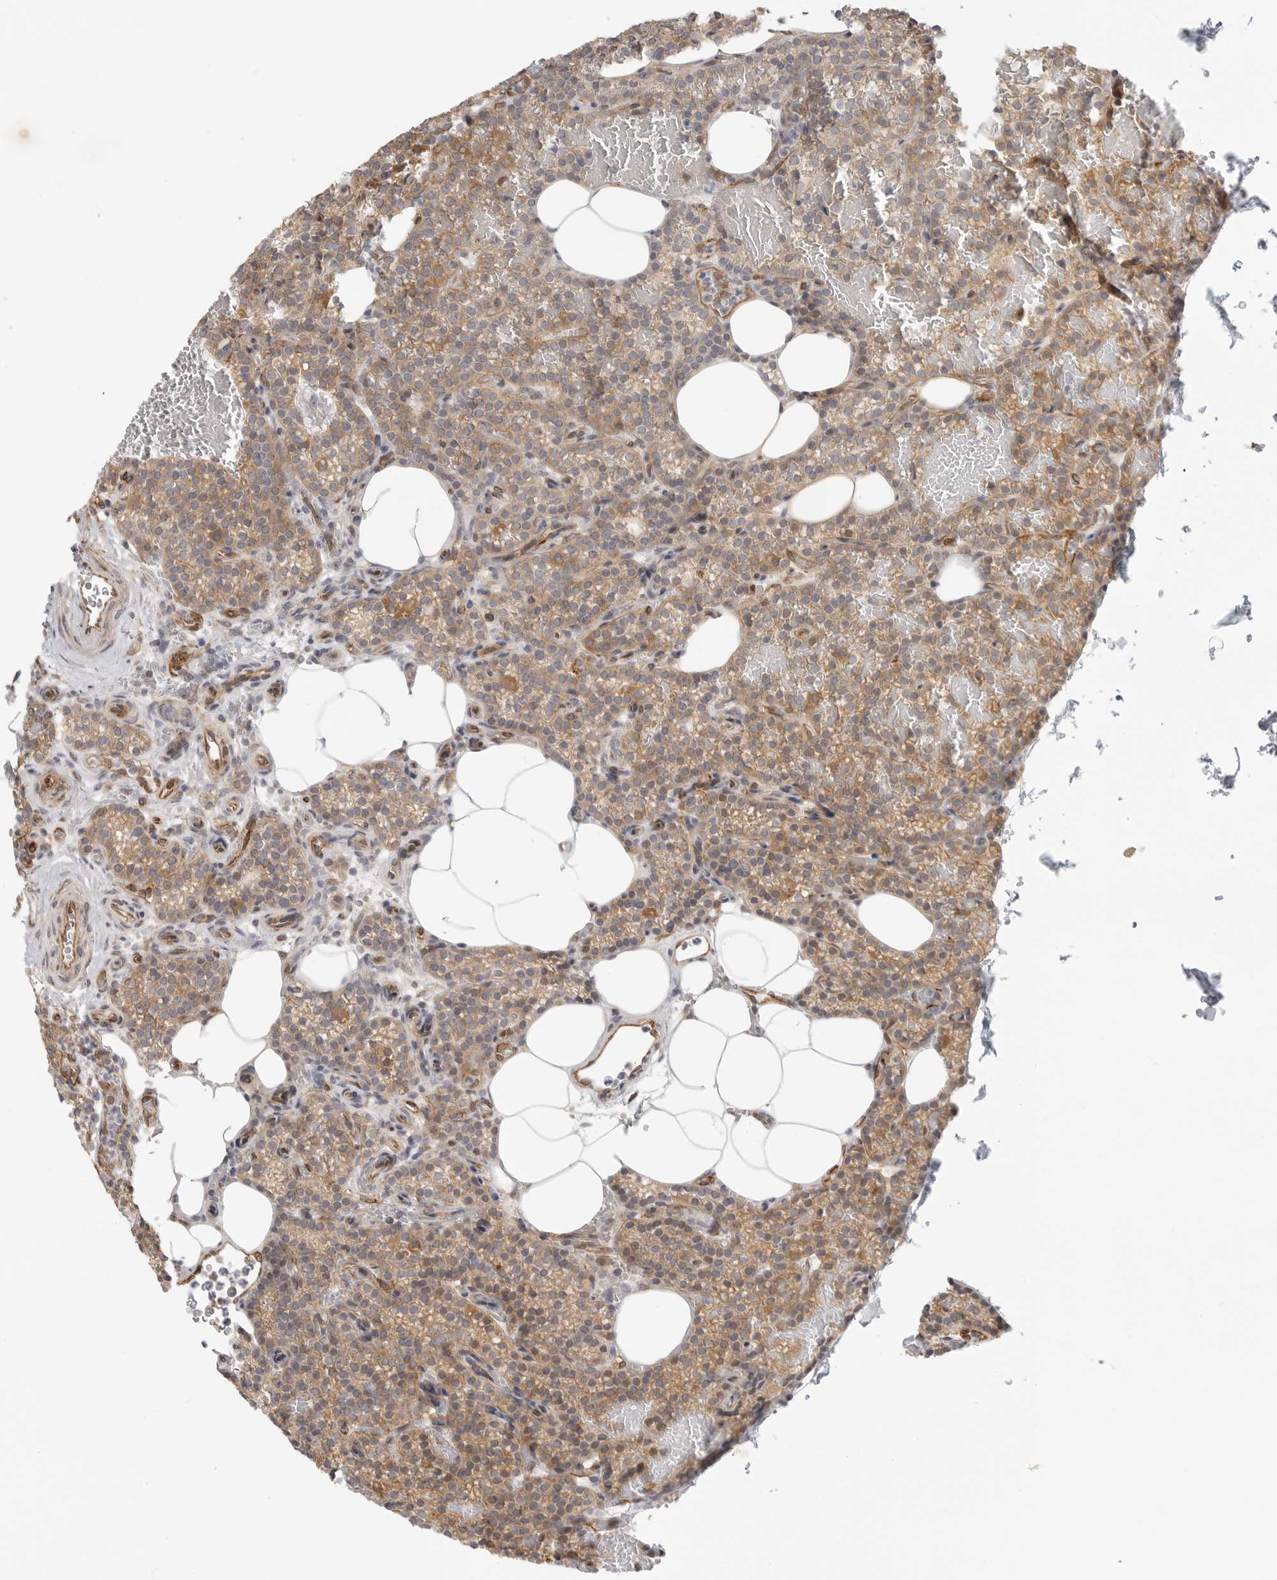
{"staining": {"intensity": "moderate", "quantity": ">75%", "location": "cytoplasmic/membranous"}, "tissue": "parathyroid gland", "cell_type": "Glandular cells", "image_type": "normal", "snomed": [{"axis": "morphology", "description": "Normal tissue, NOS"}, {"axis": "topography", "description": "Parathyroid gland"}], "caption": "Immunohistochemistry (IHC) photomicrograph of benign parathyroid gland stained for a protein (brown), which shows medium levels of moderate cytoplasmic/membranous positivity in about >75% of glandular cells.", "gene": "ATOH7", "patient": {"sex": "male", "age": 58}}